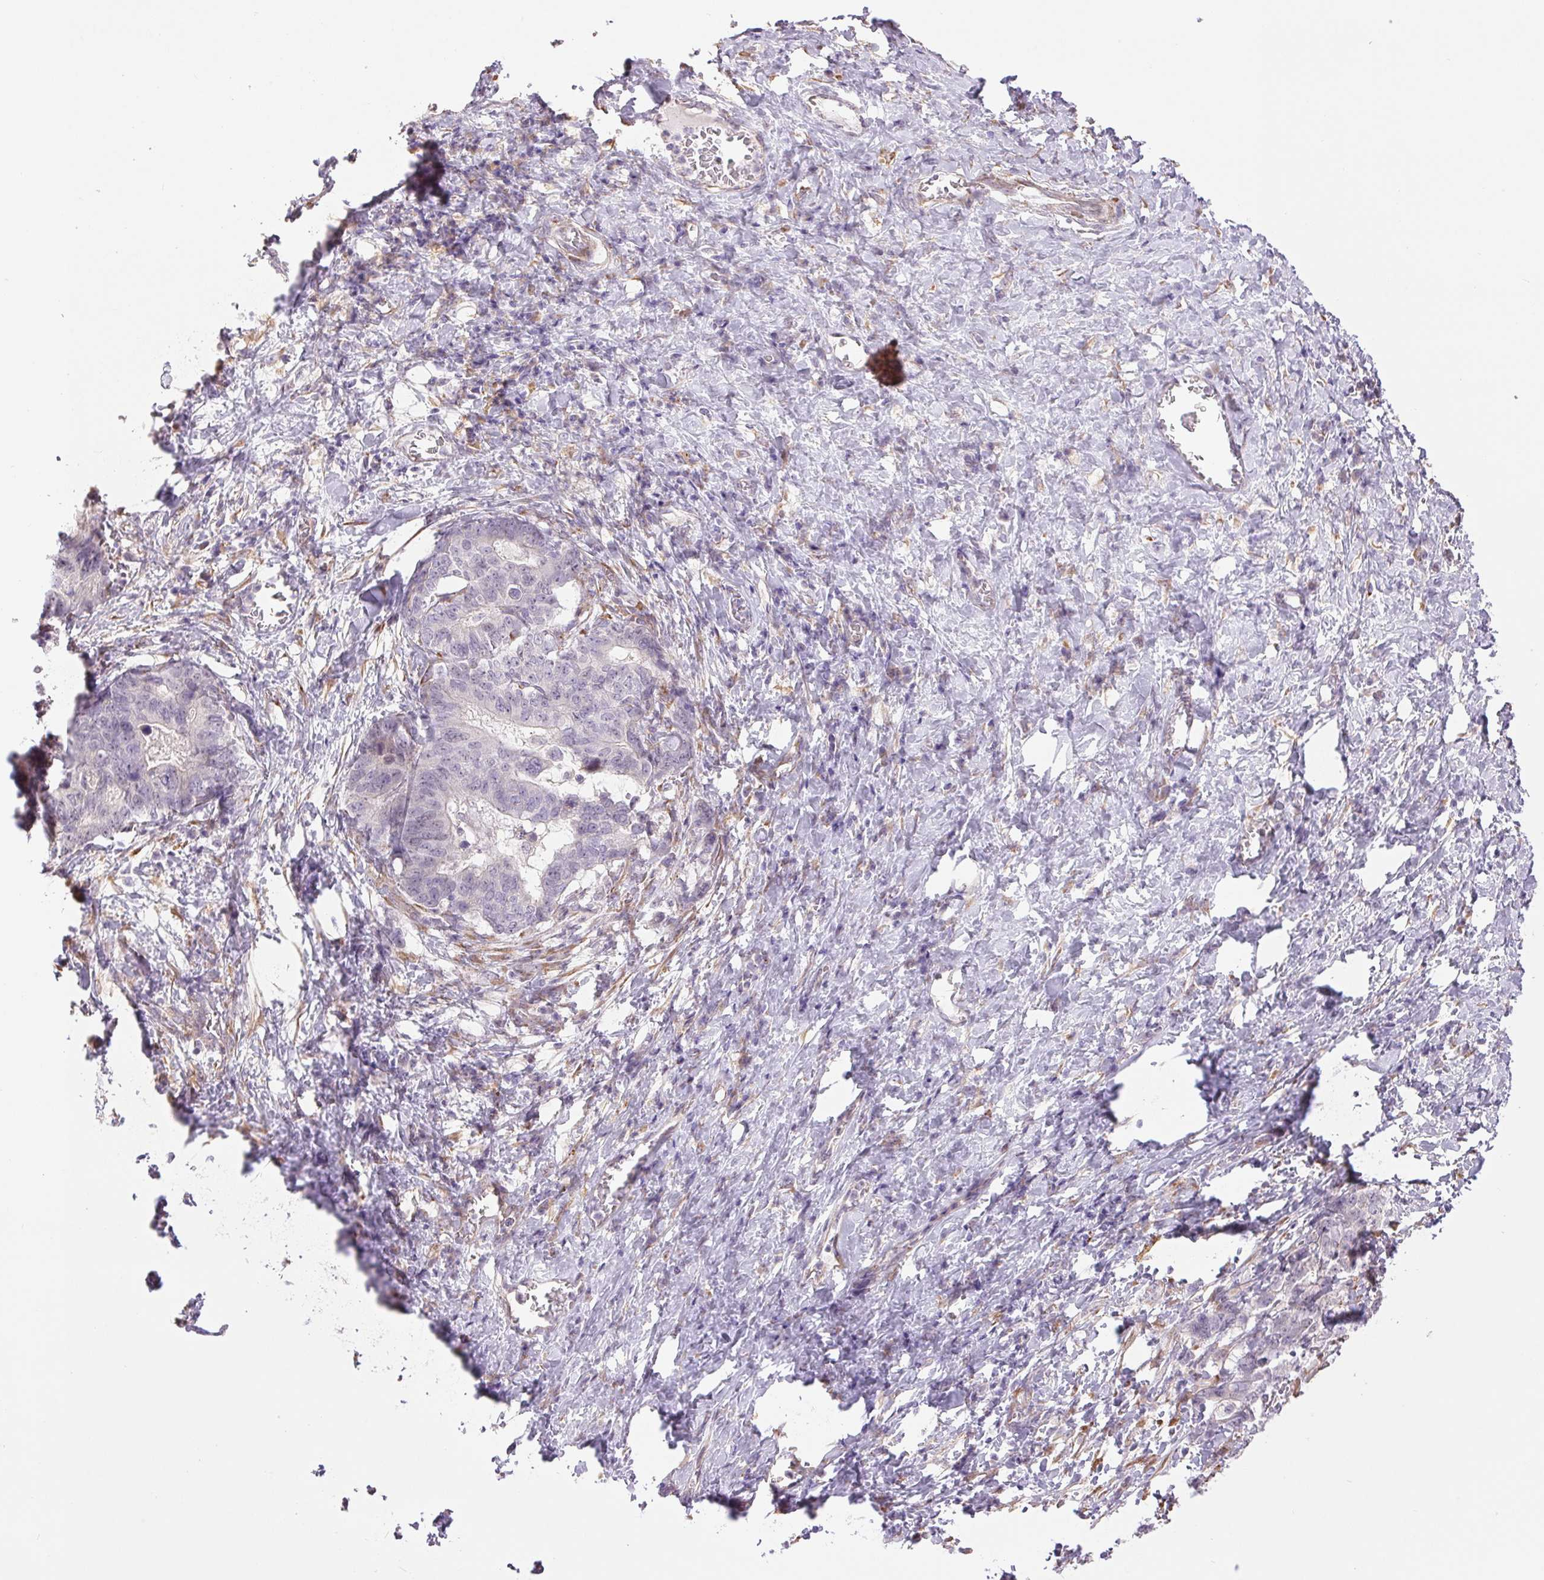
{"staining": {"intensity": "negative", "quantity": "none", "location": "none"}, "tissue": "stomach cancer", "cell_type": "Tumor cells", "image_type": "cancer", "snomed": [{"axis": "morphology", "description": "Normal tissue, NOS"}, {"axis": "morphology", "description": "Adenocarcinoma, NOS"}, {"axis": "topography", "description": "Stomach"}], "caption": "Tumor cells are negative for protein expression in human stomach cancer (adenocarcinoma).", "gene": "METTL17", "patient": {"sex": "female", "age": 64}}